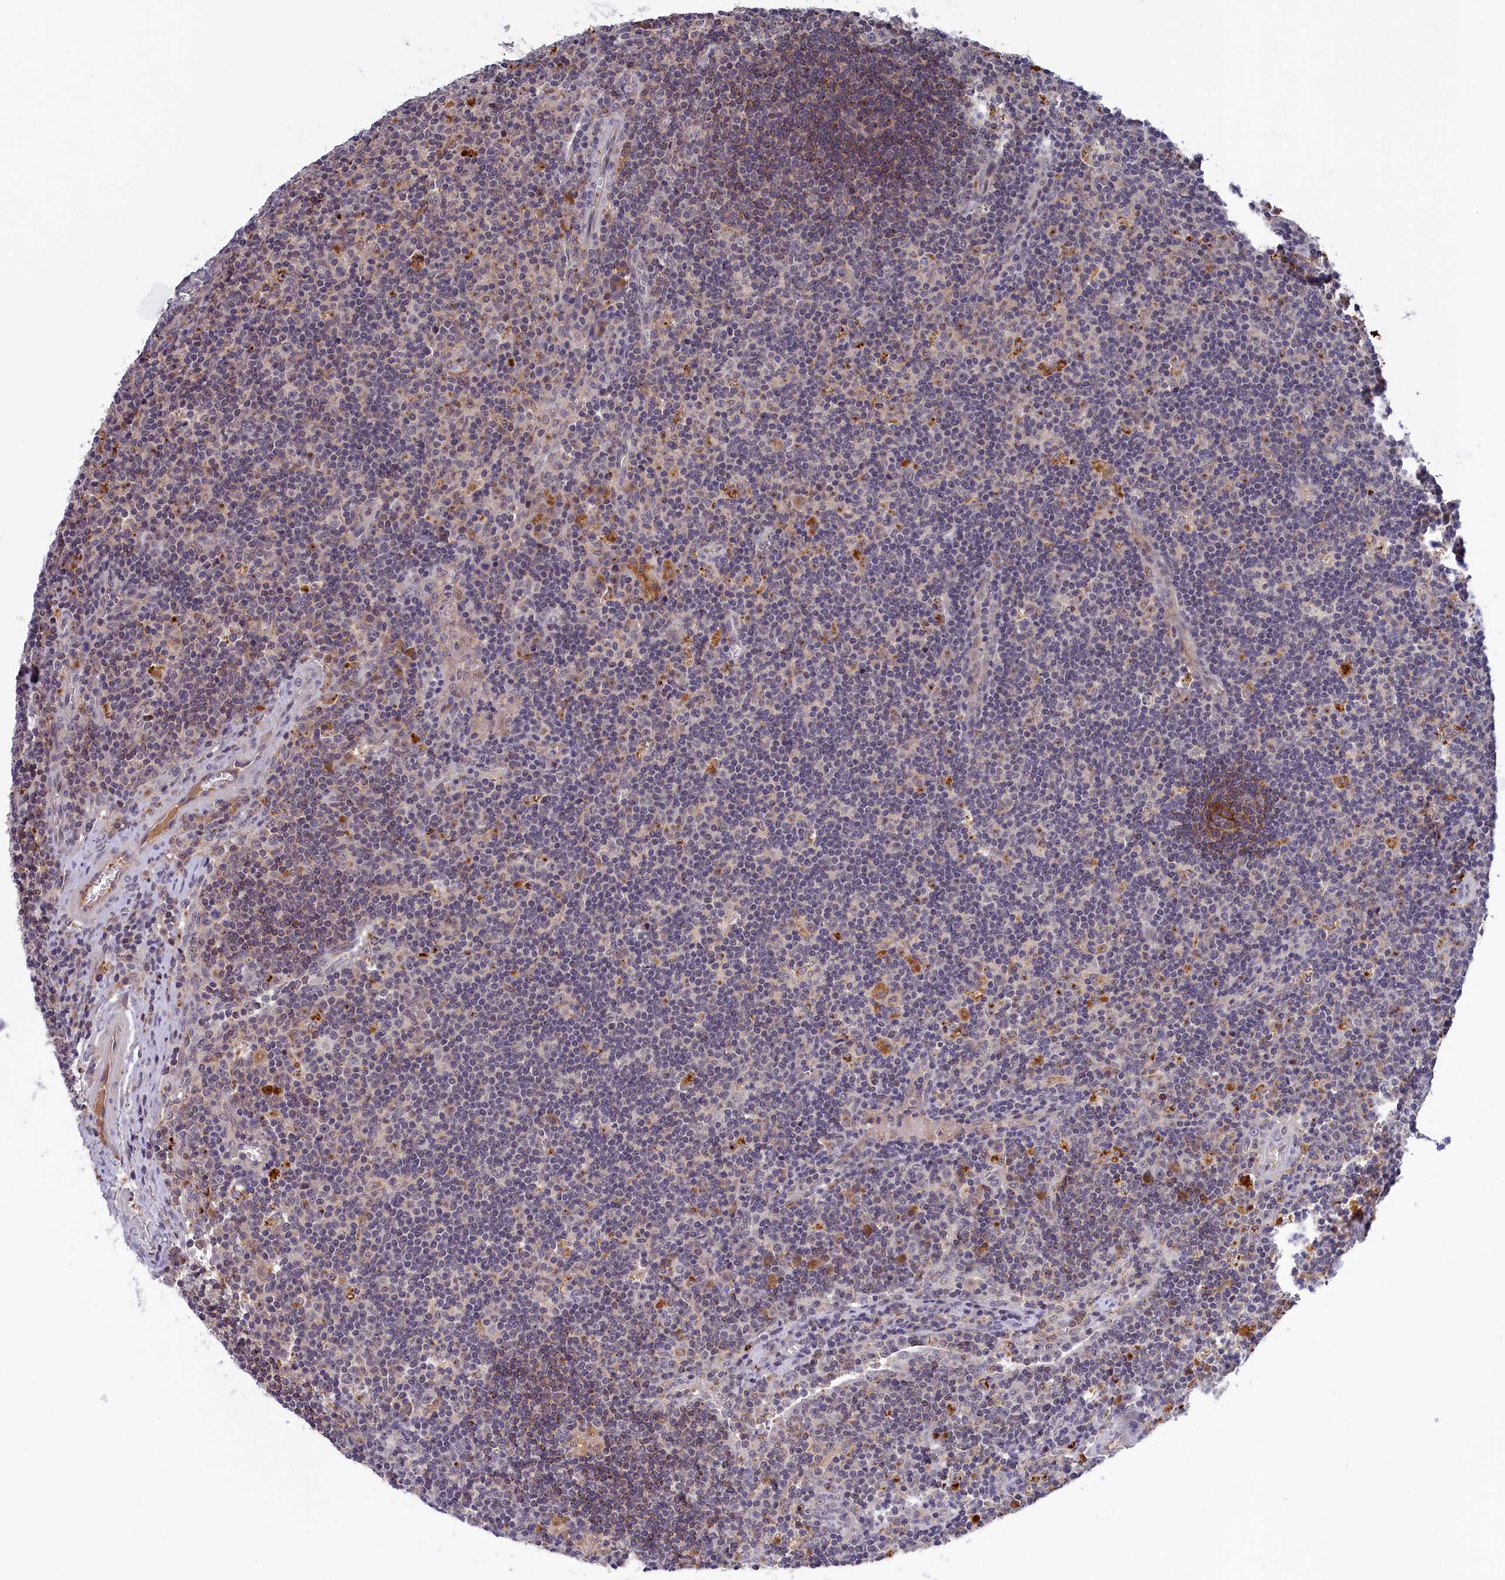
{"staining": {"intensity": "weak", "quantity": "<25%", "location": "cytoplasmic/membranous"}, "tissue": "lymph node", "cell_type": "Germinal center cells", "image_type": "normal", "snomed": [{"axis": "morphology", "description": "Normal tissue, NOS"}, {"axis": "topography", "description": "Lymph node"}], "caption": "IHC of normal human lymph node exhibits no expression in germinal center cells. The staining was performed using DAB (3,3'-diaminobenzidine) to visualize the protein expression in brown, while the nuclei were stained in blue with hematoxylin (Magnification: 20x).", "gene": "STYX", "patient": {"sex": "male", "age": 58}}